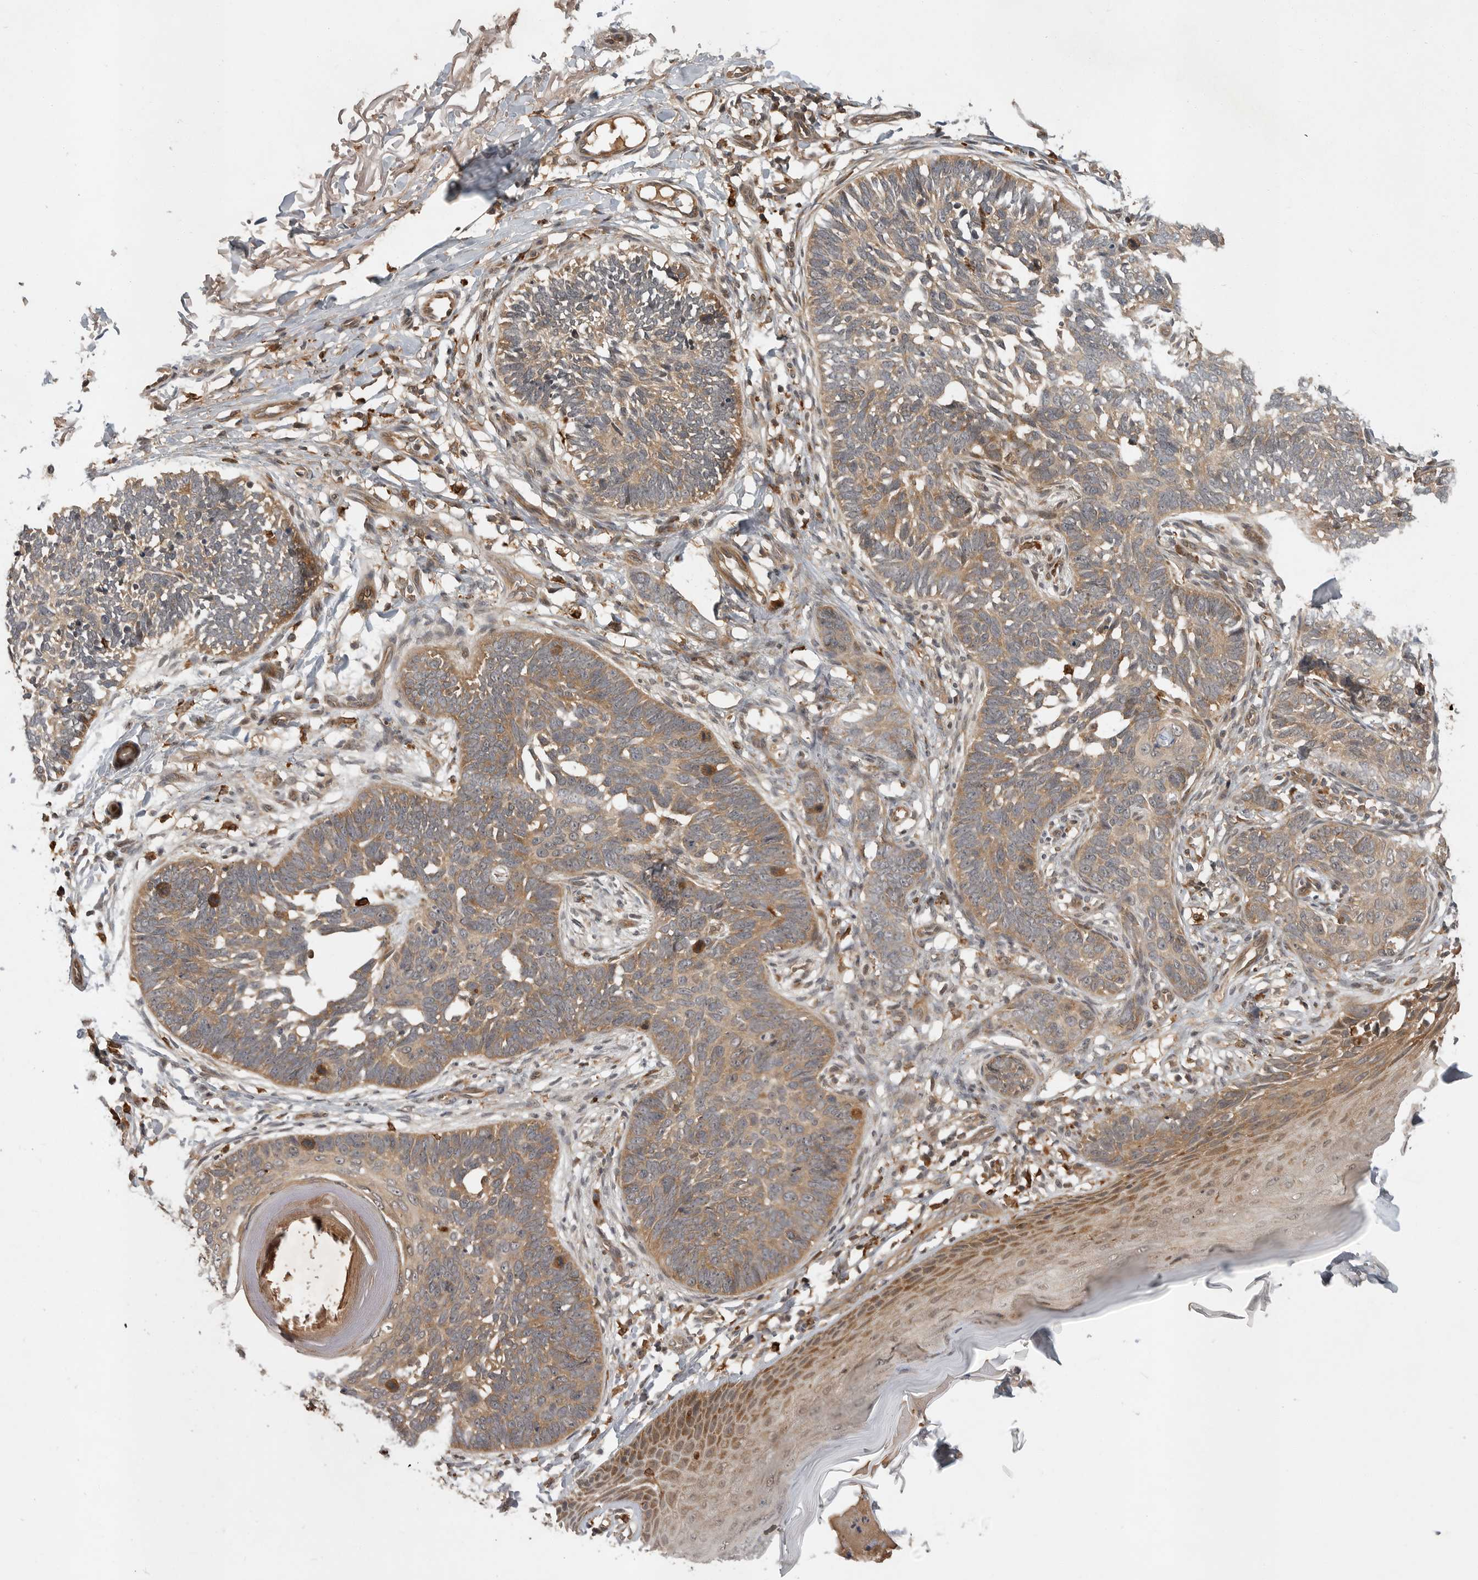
{"staining": {"intensity": "moderate", "quantity": ">75%", "location": "cytoplasmic/membranous"}, "tissue": "skin cancer", "cell_type": "Tumor cells", "image_type": "cancer", "snomed": [{"axis": "morphology", "description": "Normal tissue, NOS"}, {"axis": "morphology", "description": "Basal cell carcinoma"}, {"axis": "topography", "description": "Skin"}], "caption": "The image demonstrates staining of skin basal cell carcinoma, revealing moderate cytoplasmic/membranous protein staining (brown color) within tumor cells.", "gene": "OSBPL9", "patient": {"sex": "male", "age": 77}}